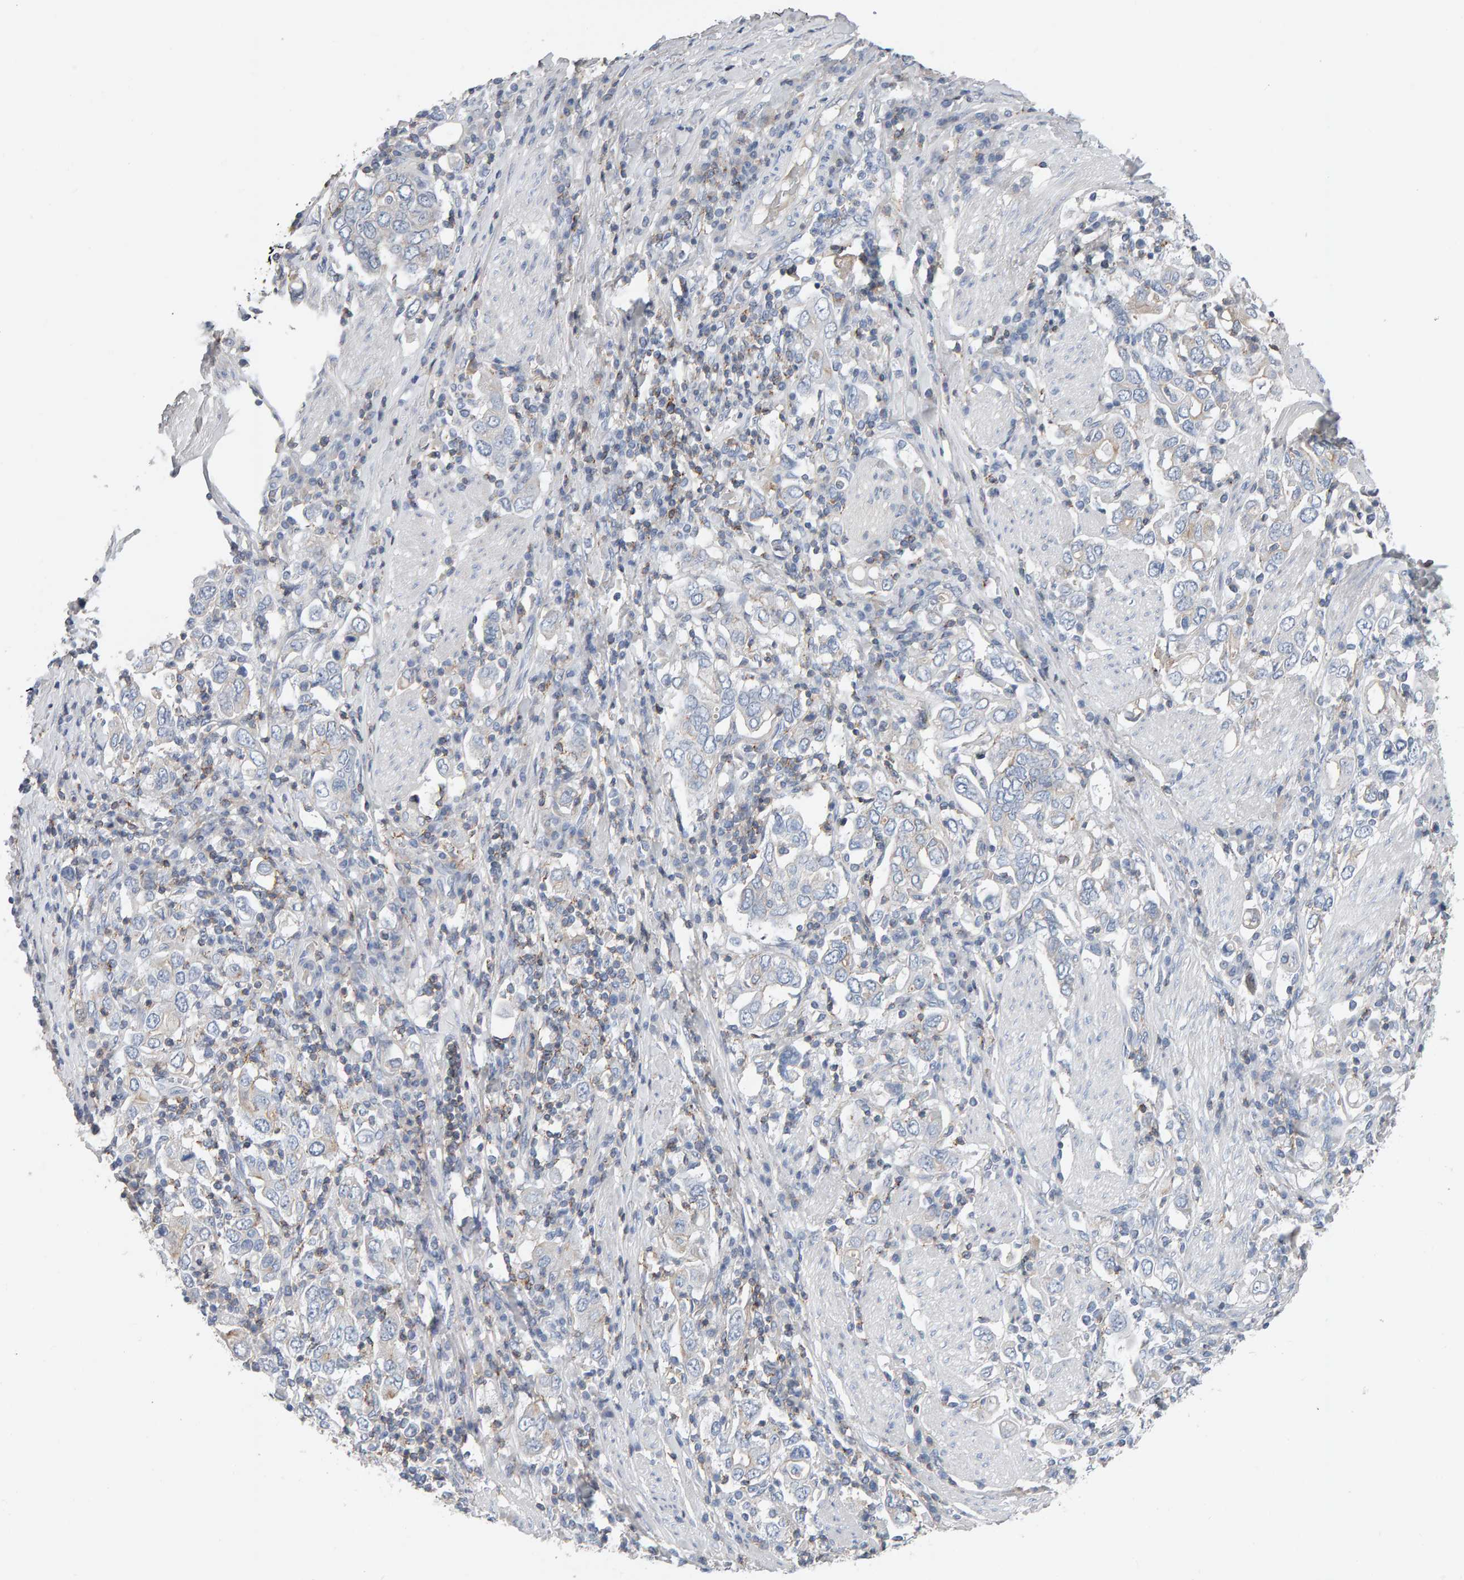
{"staining": {"intensity": "weak", "quantity": "<25%", "location": "cytoplasmic/membranous"}, "tissue": "stomach cancer", "cell_type": "Tumor cells", "image_type": "cancer", "snomed": [{"axis": "morphology", "description": "Adenocarcinoma, NOS"}, {"axis": "topography", "description": "Stomach, upper"}], "caption": "IHC histopathology image of neoplastic tissue: human stomach cancer (adenocarcinoma) stained with DAB (3,3'-diaminobenzidine) displays no significant protein positivity in tumor cells.", "gene": "FYN", "patient": {"sex": "male", "age": 62}}